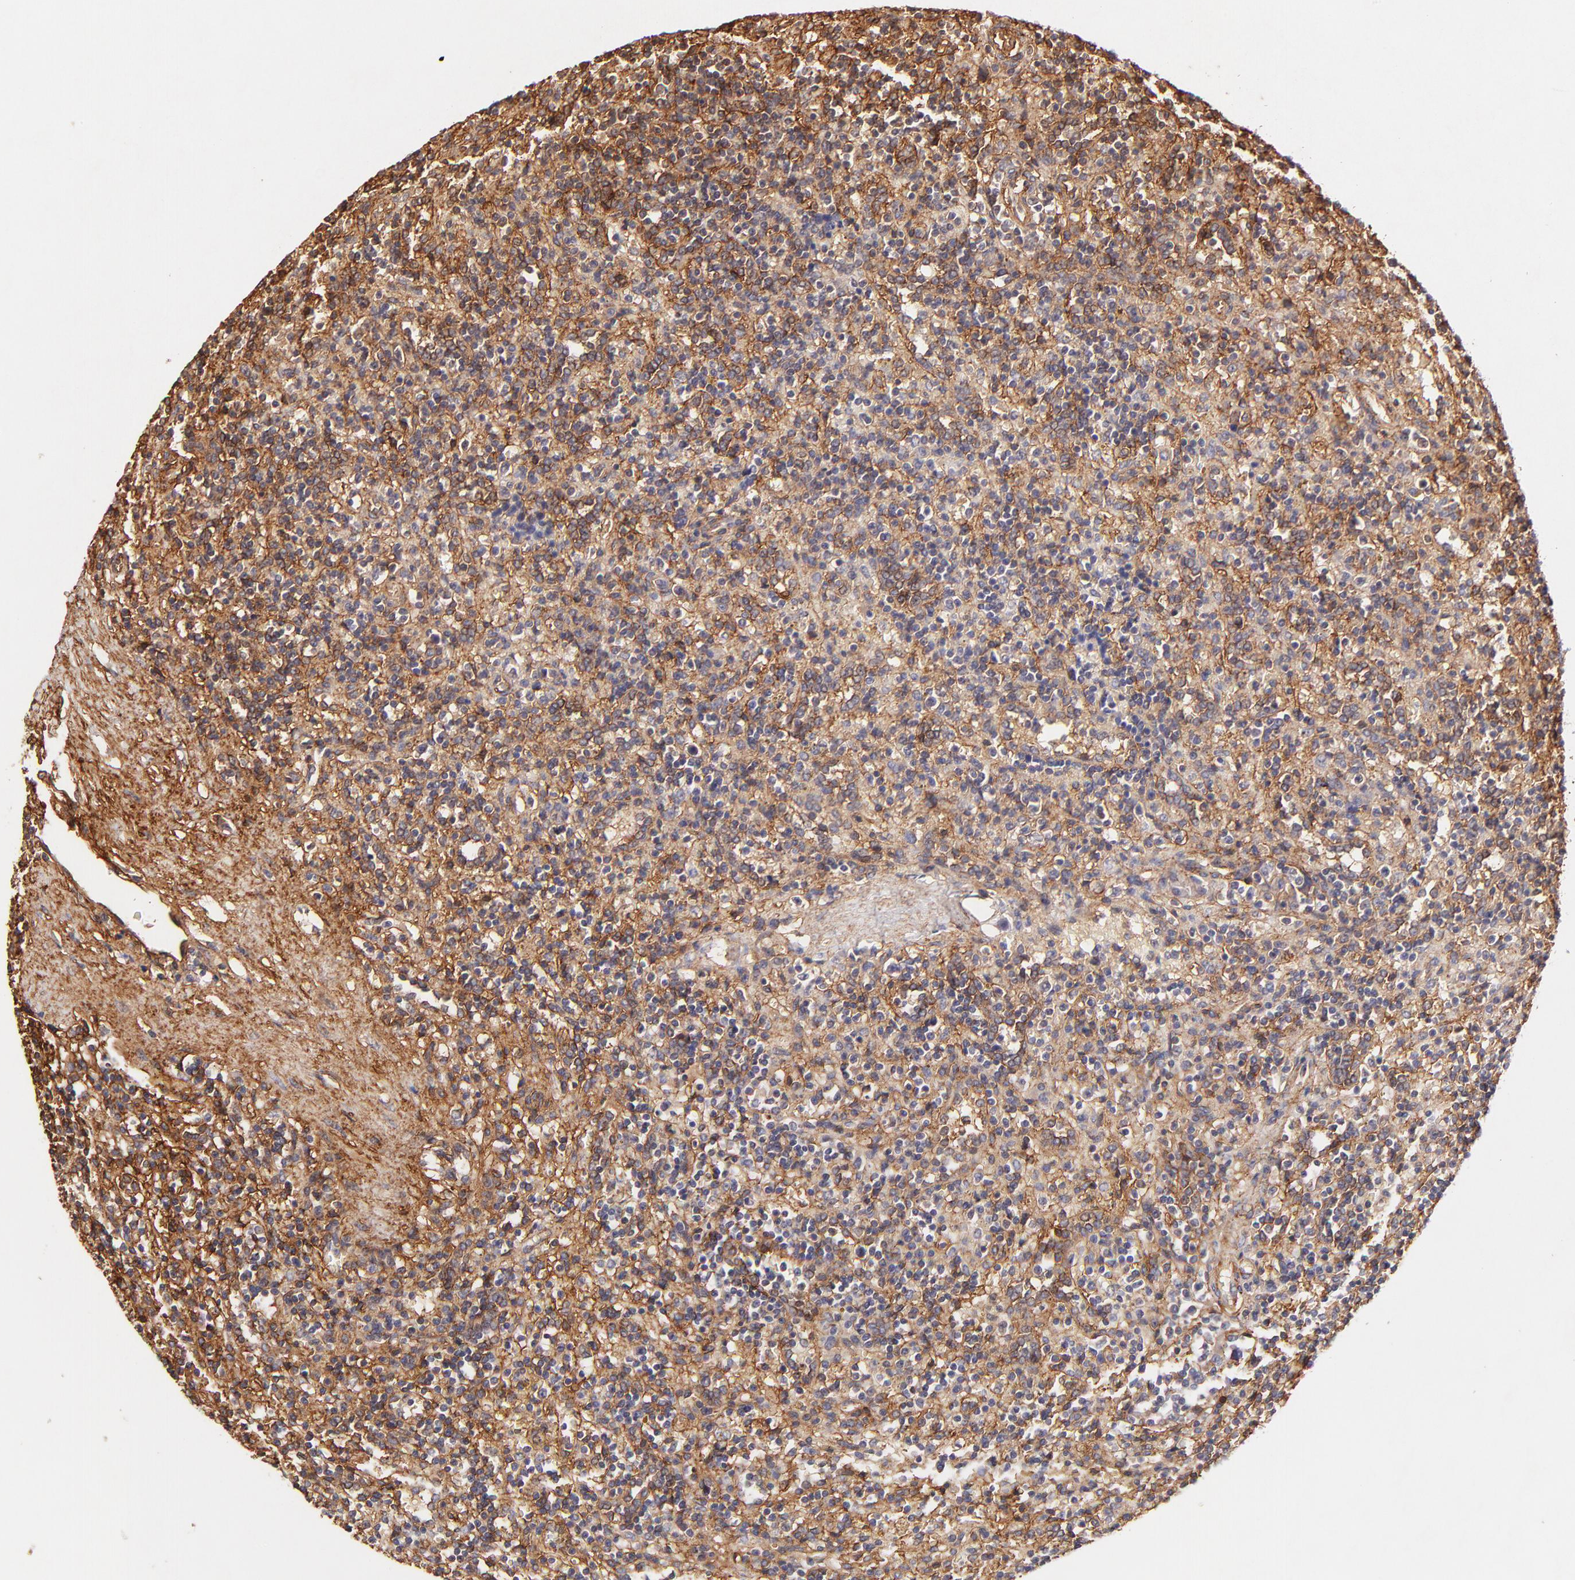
{"staining": {"intensity": "weak", "quantity": "25%-75%", "location": "cytoplasmic/membranous"}, "tissue": "lymphoma", "cell_type": "Tumor cells", "image_type": "cancer", "snomed": [{"axis": "morphology", "description": "Malignant lymphoma, non-Hodgkin's type, Low grade"}, {"axis": "topography", "description": "Spleen"}], "caption": "Immunohistochemical staining of lymphoma displays weak cytoplasmic/membranous protein positivity in about 25%-75% of tumor cells.", "gene": "ITGB1", "patient": {"sex": "male", "age": 67}}